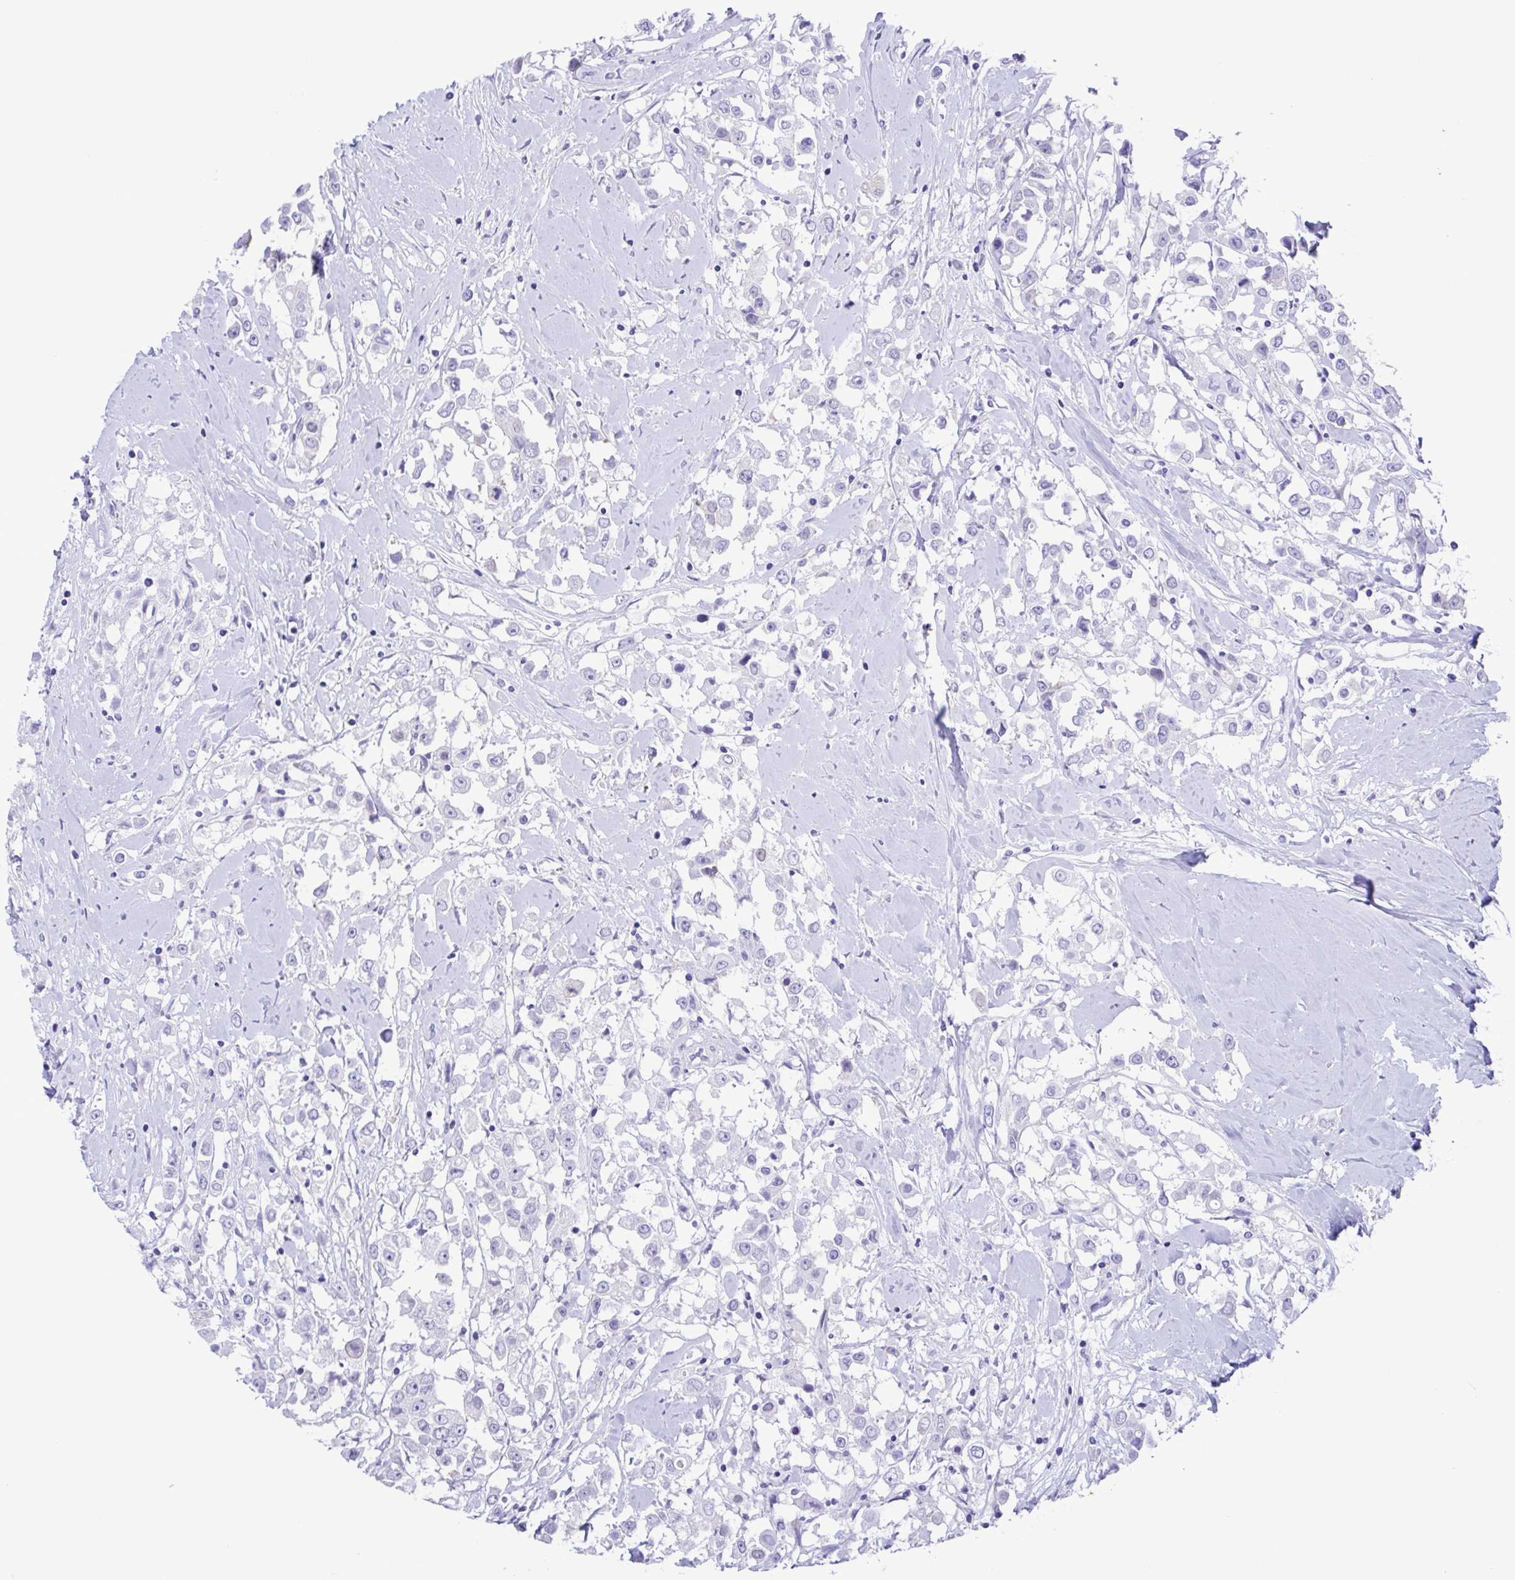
{"staining": {"intensity": "negative", "quantity": "none", "location": "none"}, "tissue": "breast cancer", "cell_type": "Tumor cells", "image_type": "cancer", "snomed": [{"axis": "morphology", "description": "Duct carcinoma"}, {"axis": "topography", "description": "Breast"}], "caption": "DAB immunohistochemical staining of human invasive ductal carcinoma (breast) displays no significant positivity in tumor cells. (Brightfield microscopy of DAB immunohistochemistry (IHC) at high magnification).", "gene": "TNNI3", "patient": {"sex": "female", "age": 61}}